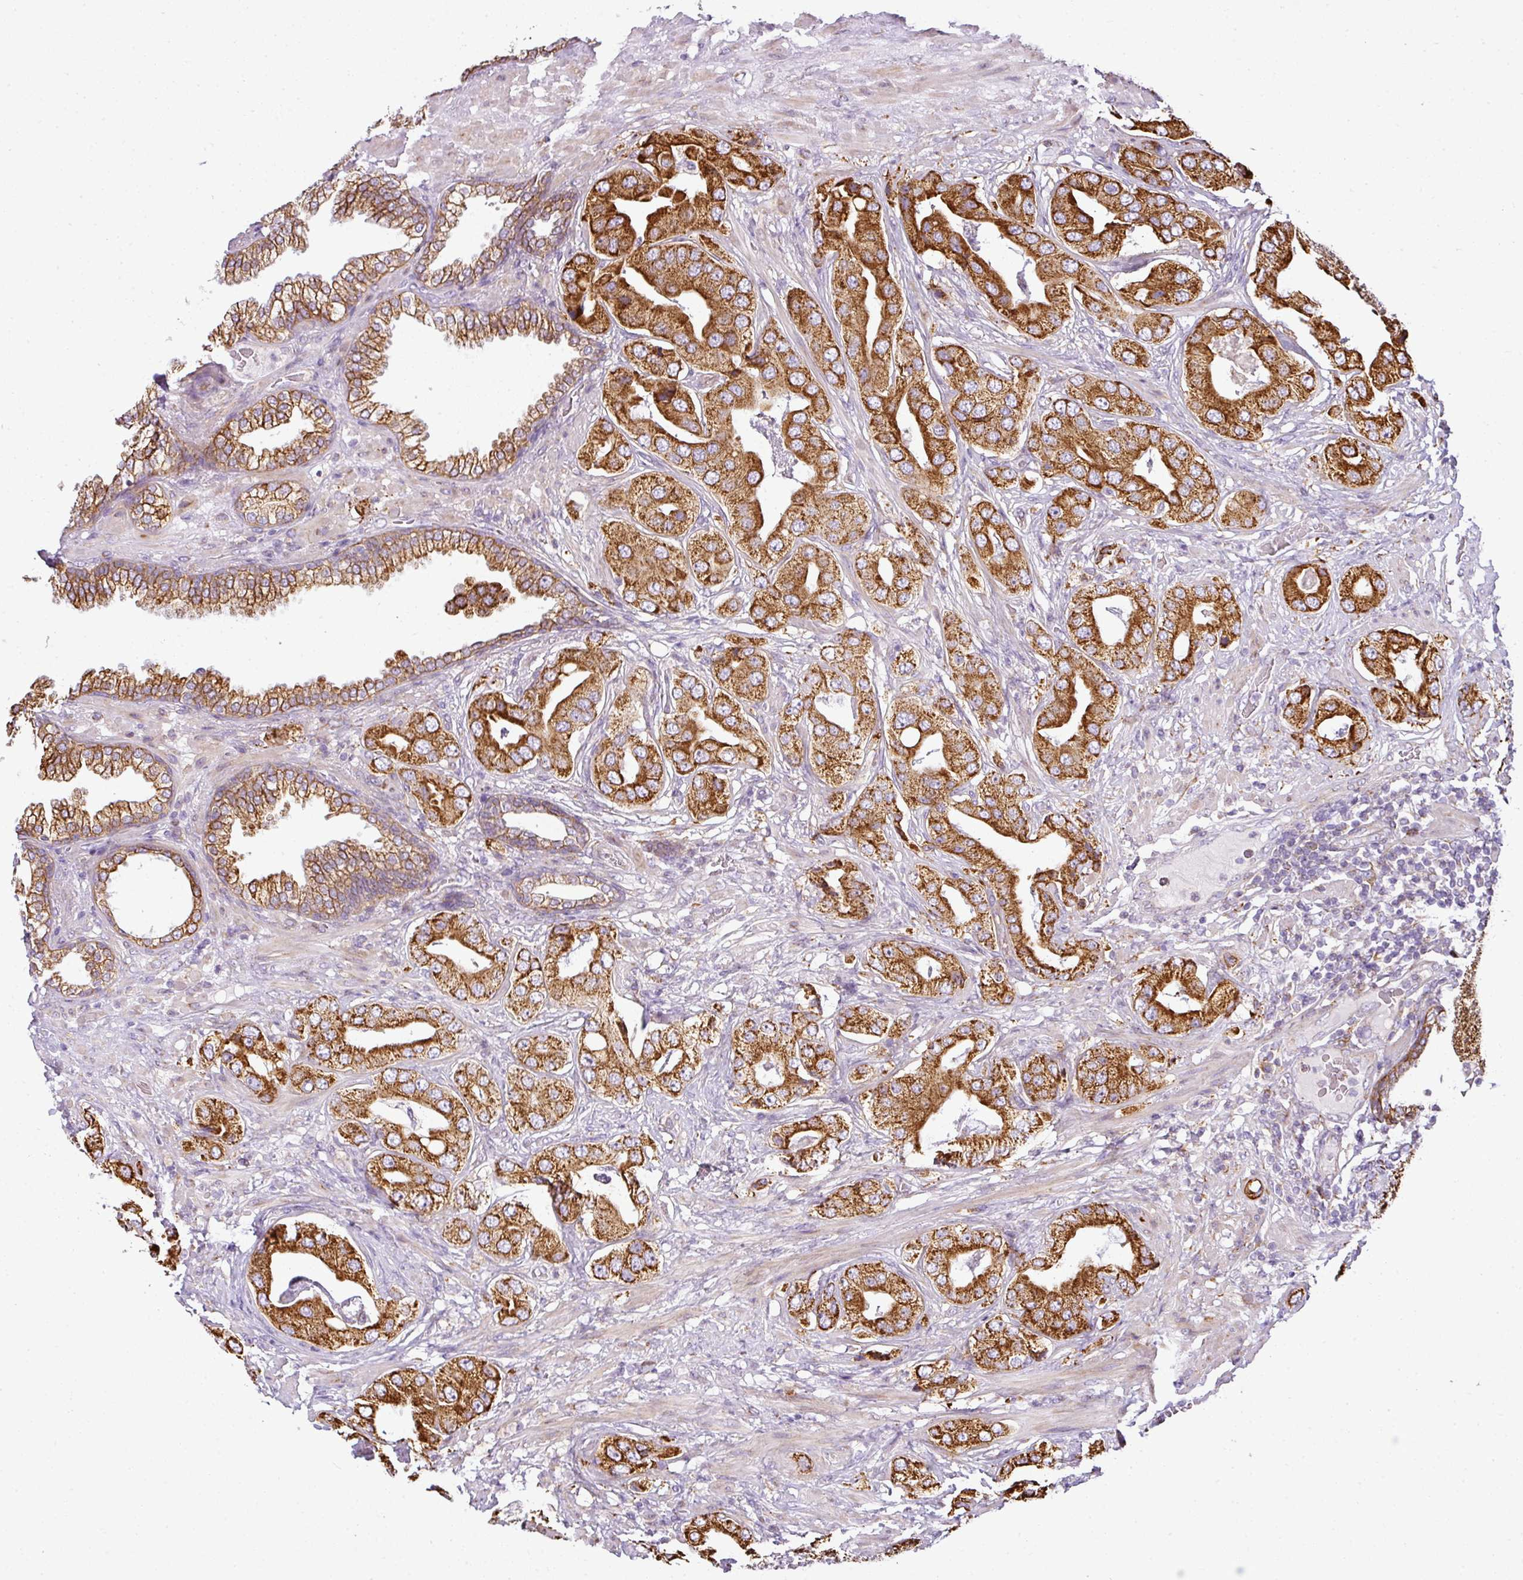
{"staining": {"intensity": "strong", "quantity": ">75%", "location": "cytoplasmic/membranous"}, "tissue": "prostate cancer", "cell_type": "Tumor cells", "image_type": "cancer", "snomed": [{"axis": "morphology", "description": "Adenocarcinoma, High grade"}, {"axis": "topography", "description": "Prostate"}], "caption": "Brown immunohistochemical staining in human prostate adenocarcinoma (high-grade) reveals strong cytoplasmic/membranous staining in about >75% of tumor cells.", "gene": "ANKRD18A", "patient": {"sex": "male", "age": 63}}